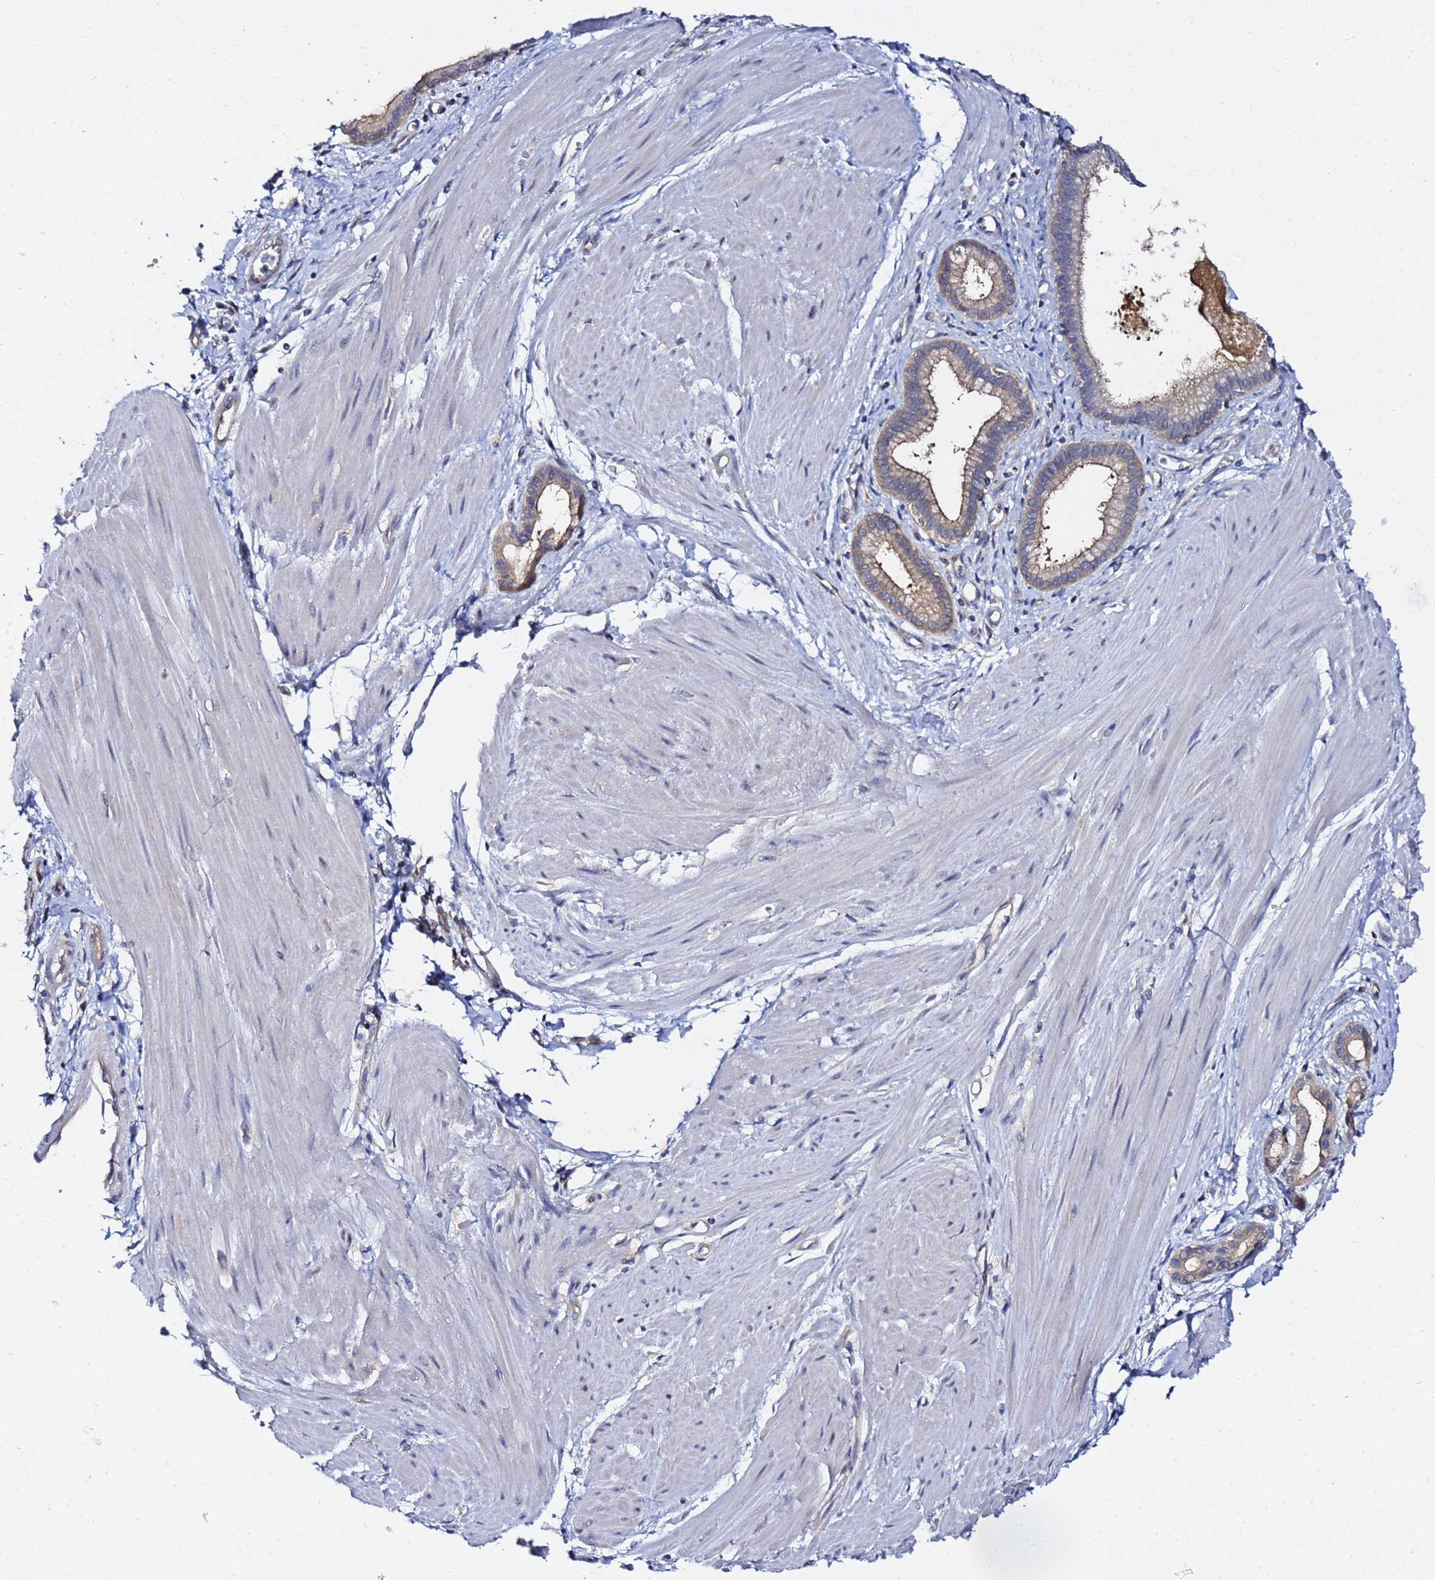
{"staining": {"intensity": "weak", "quantity": "25%-75%", "location": "cytoplasmic/membranous"}, "tissue": "pancreatic cancer", "cell_type": "Tumor cells", "image_type": "cancer", "snomed": [{"axis": "morphology", "description": "Adenocarcinoma, NOS"}, {"axis": "topography", "description": "Pancreas"}], "caption": "Pancreatic cancer (adenocarcinoma) stained for a protein reveals weak cytoplasmic/membranous positivity in tumor cells.", "gene": "LENG1", "patient": {"sex": "female", "age": 72}}